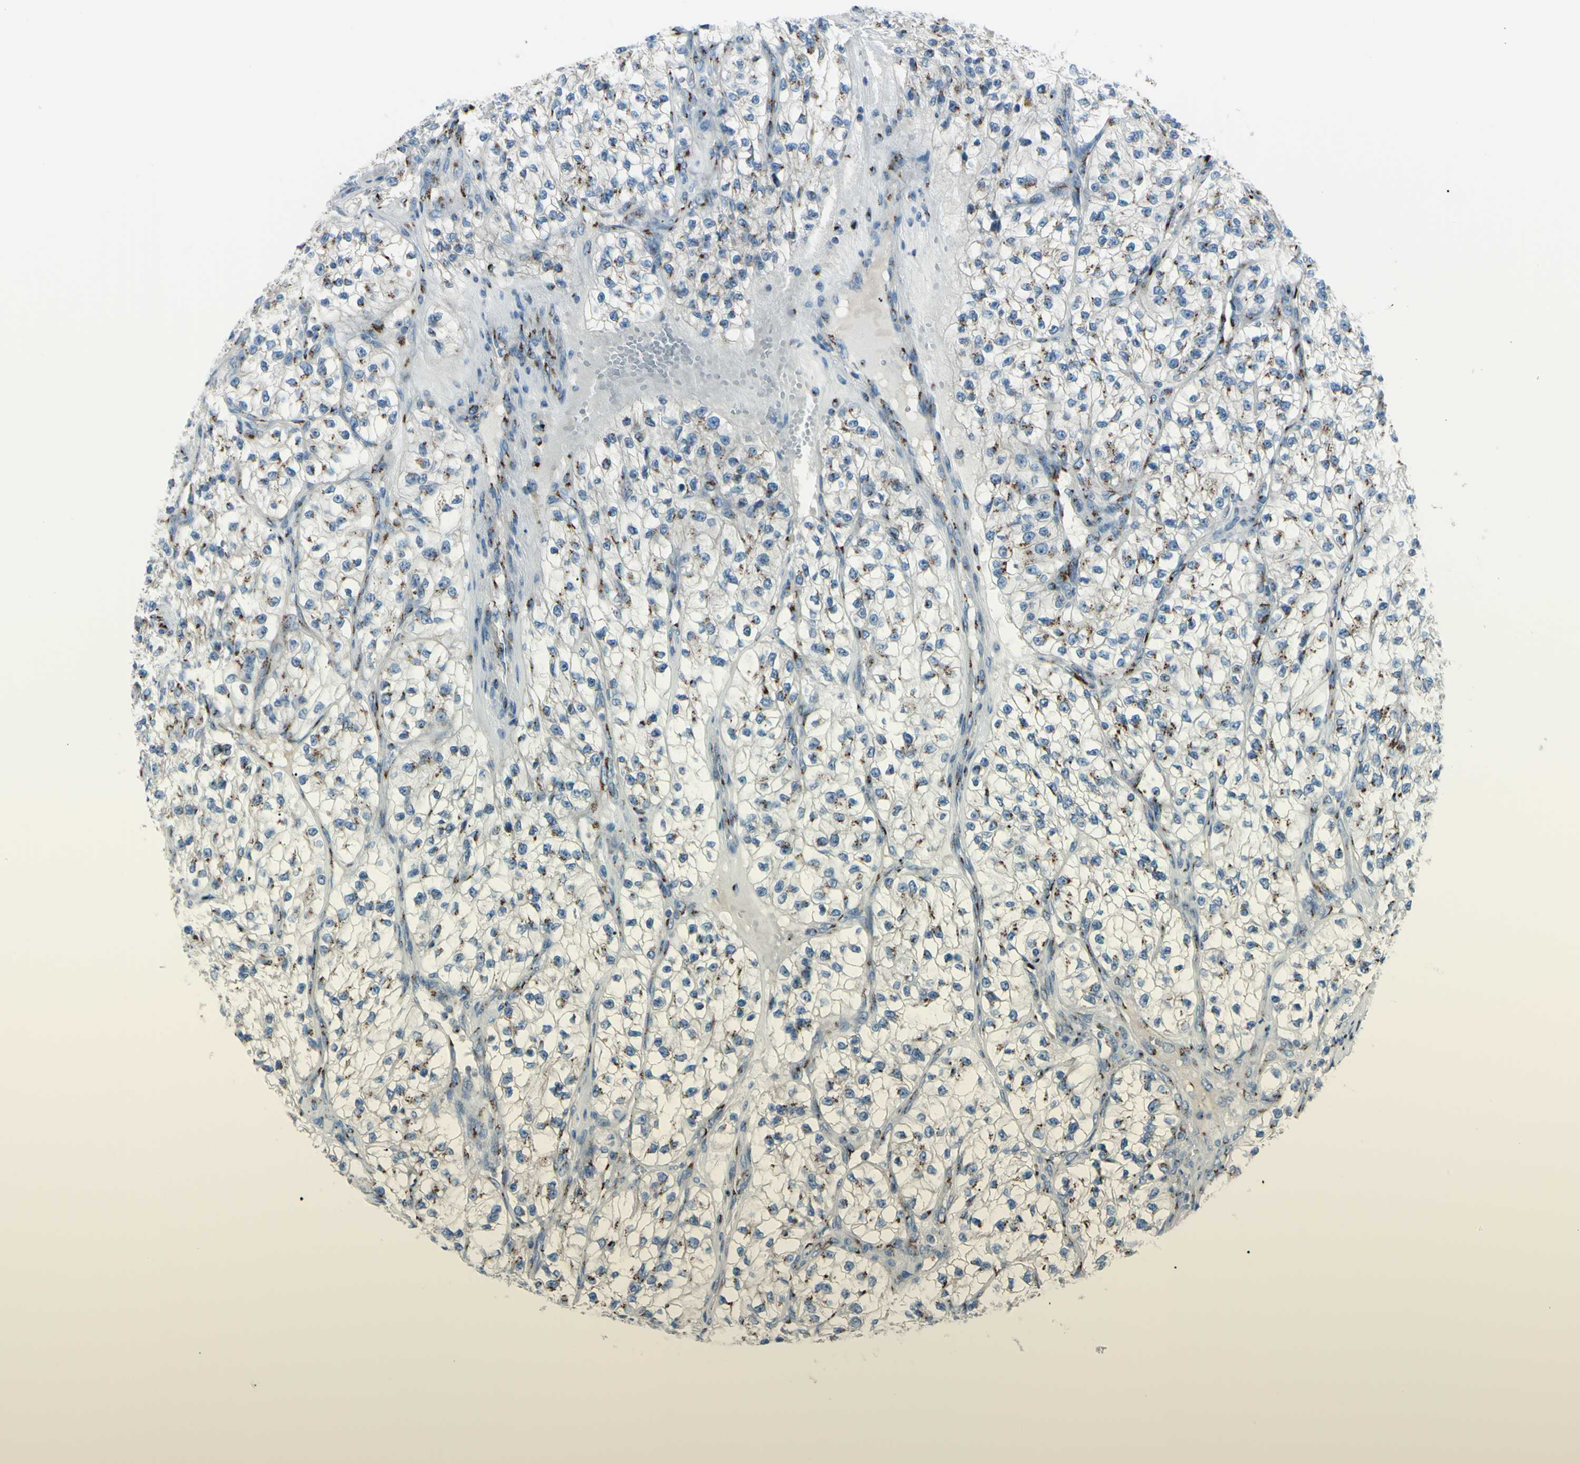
{"staining": {"intensity": "strong", "quantity": "<25%", "location": "cytoplasmic/membranous"}, "tissue": "renal cancer", "cell_type": "Tumor cells", "image_type": "cancer", "snomed": [{"axis": "morphology", "description": "Adenocarcinoma, NOS"}, {"axis": "topography", "description": "Kidney"}], "caption": "Protein staining by immunohistochemistry exhibits strong cytoplasmic/membranous staining in approximately <25% of tumor cells in renal cancer.", "gene": "B4GALT1", "patient": {"sex": "female", "age": 57}}